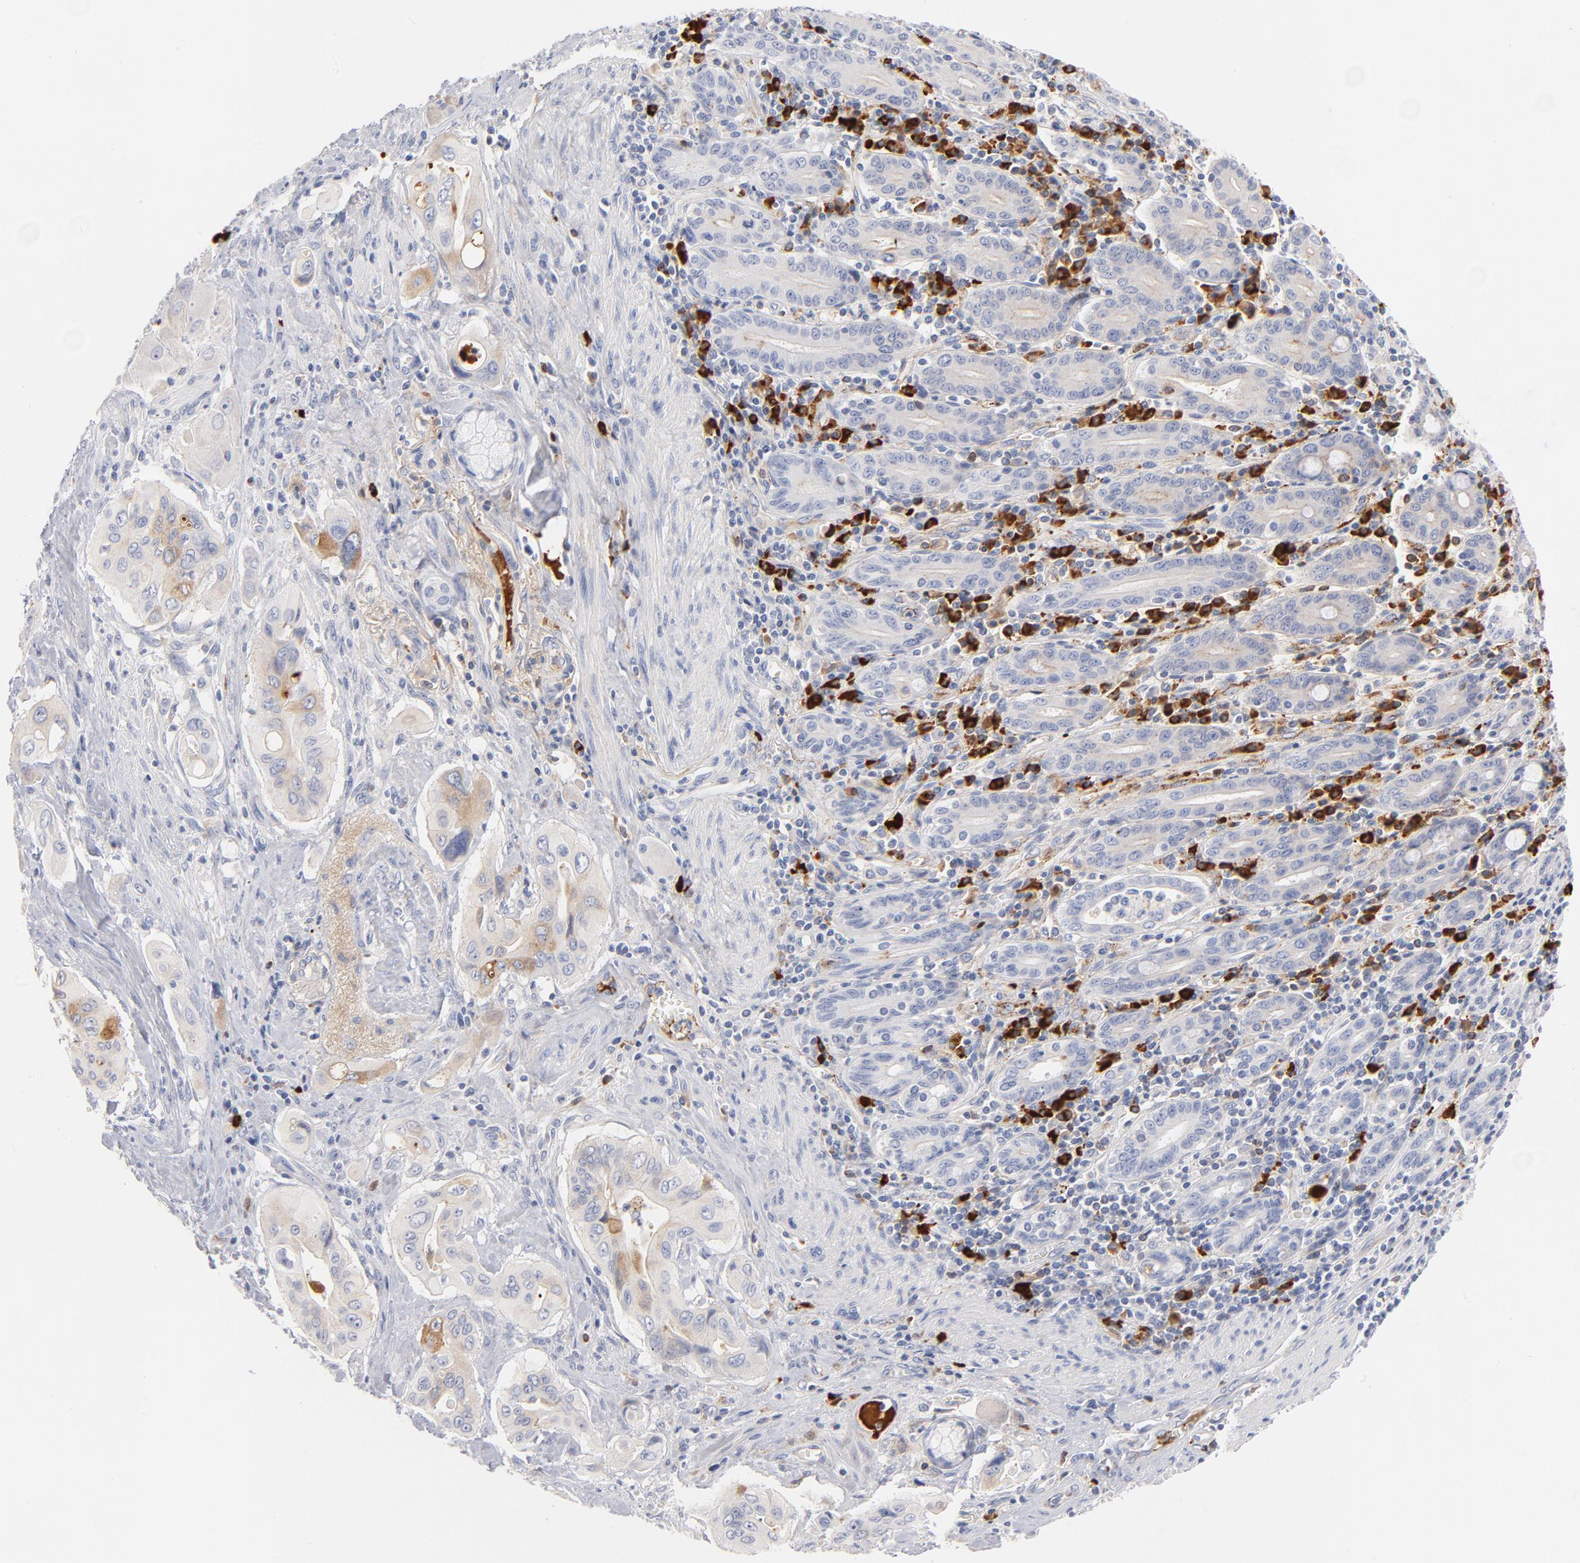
{"staining": {"intensity": "weak", "quantity": "<25%", "location": "cytoplasmic/membranous"}, "tissue": "pancreatic cancer", "cell_type": "Tumor cells", "image_type": "cancer", "snomed": [{"axis": "morphology", "description": "Adenocarcinoma, NOS"}, {"axis": "topography", "description": "Pancreas"}], "caption": "Immunohistochemistry of pancreatic adenocarcinoma shows no positivity in tumor cells. (Brightfield microscopy of DAB (3,3'-diaminobenzidine) immunohistochemistry (IHC) at high magnification).", "gene": "PLAT", "patient": {"sex": "male", "age": 77}}